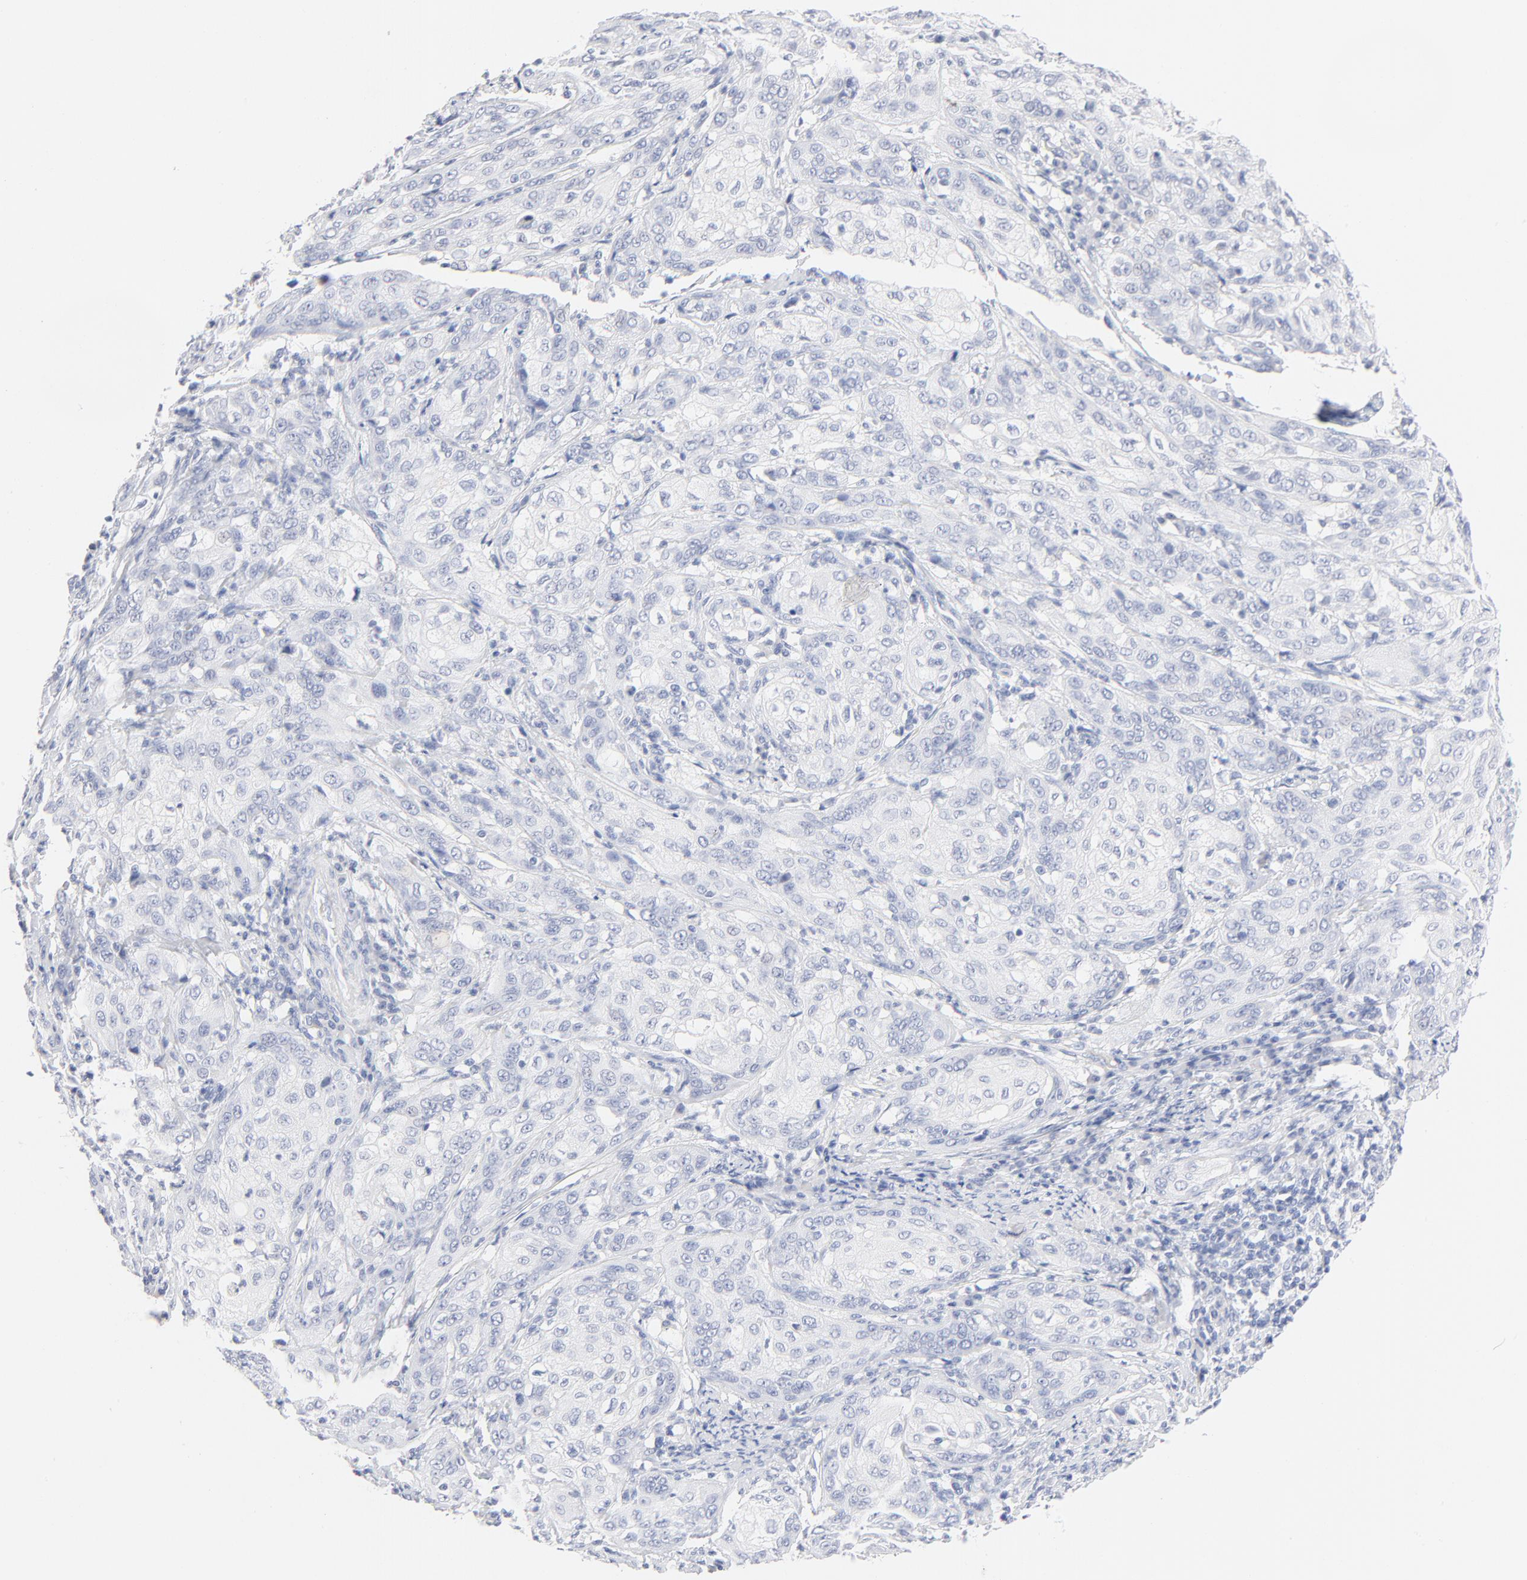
{"staining": {"intensity": "negative", "quantity": "none", "location": "none"}, "tissue": "cervical cancer", "cell_type": "Tumor cells", "image_type": "cancer", "snomed": [{"axis": "morphology", "description": "Squamous cell carcinoma, NOS"}, {"axis": "topography", "description": "Cervix"}], "caption": "Immunohistochemistry image of squamous cell carcinoma (cervical) stained for a protein (brown), which demonstrates no staining in tumor cells. (DAB immunohistochemistry with hematoxylin counter stain).", "gene": "ONECUT1", "patient": {"sex": "female", "age": 41}}